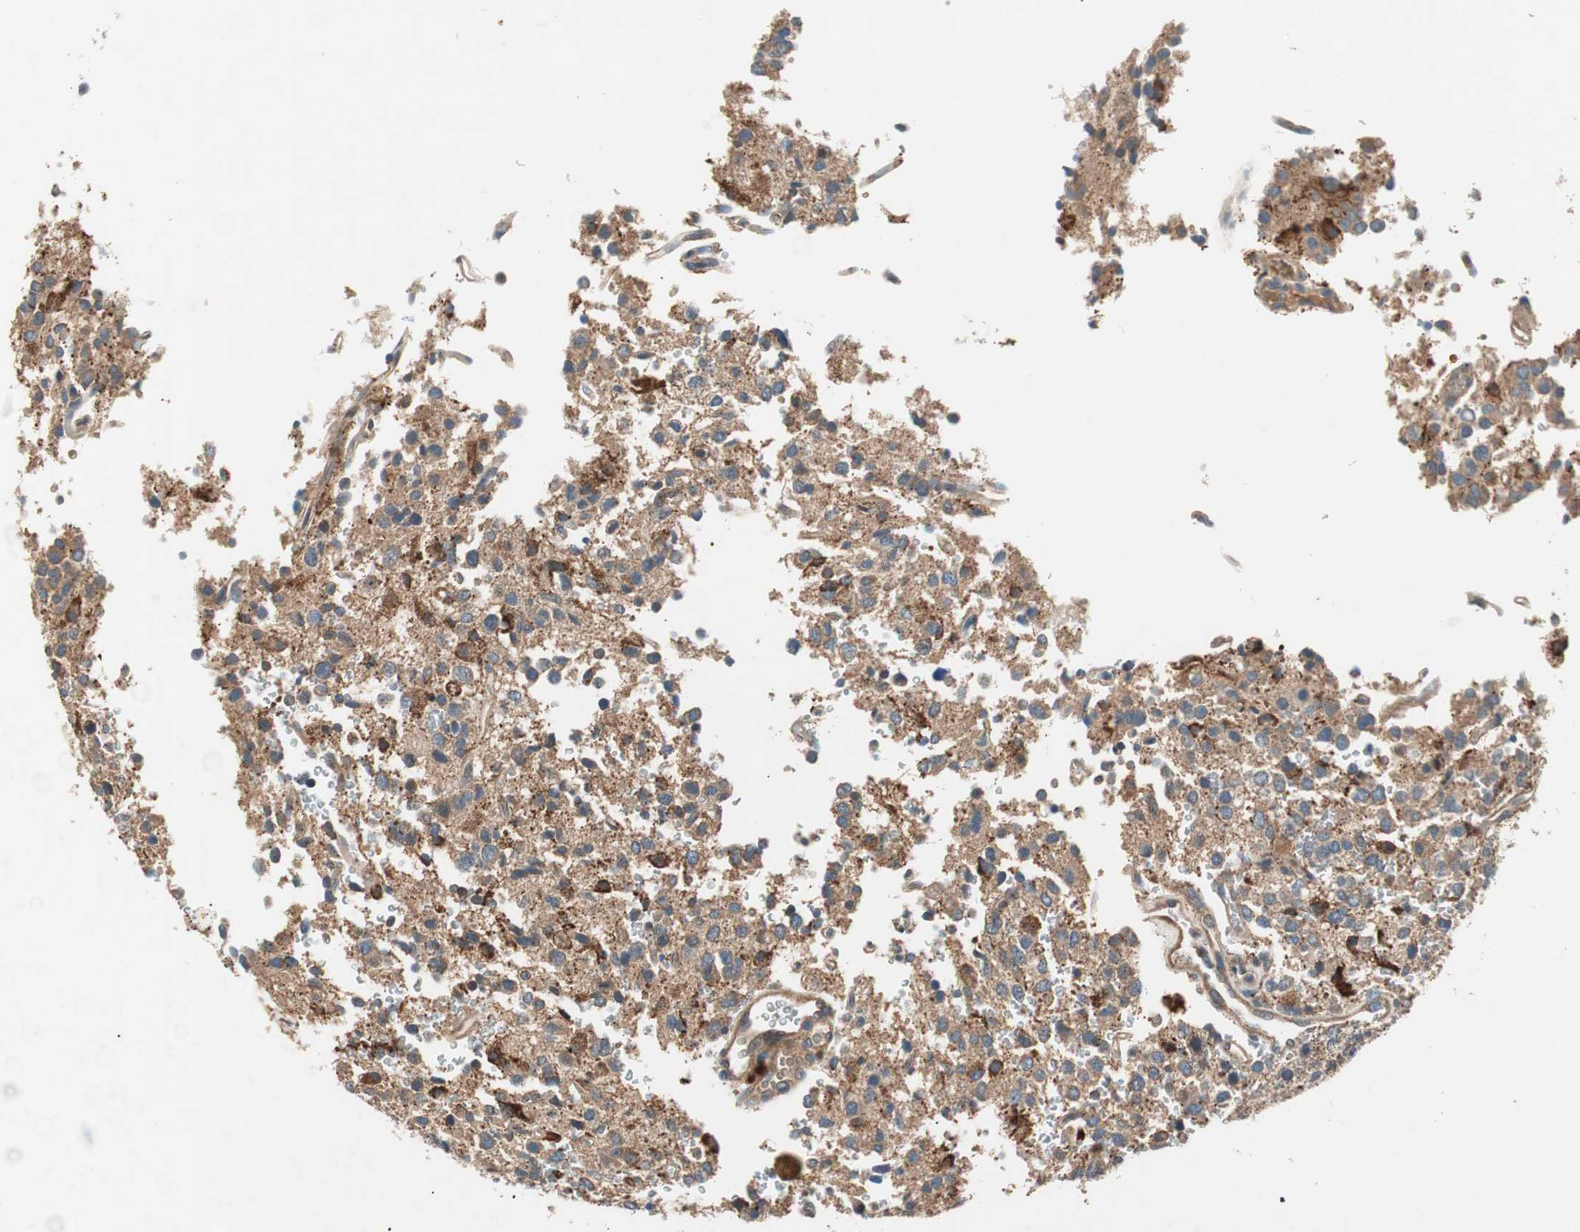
{"staining": {"intensity": "moderate", "quantity": ">75%", "location": "cytoplasmic/membranous"}, "tissue": "glioma", "cell_type": "Tumor cells", "image_type": "cancer", "snomed": [{"axis": "morphology", "description": "Glioma, malignant, High grade"}, {"axis": "topography", "description": "Brain"}], "caption": "High-grade glioma (malignant) stained with immunohistochemistry reveals moderate cytoplasmic/membranous positivity in about >75% of tumor cells.", "gene": "HPN", "patient": {"sex": "male", "age": 47}}